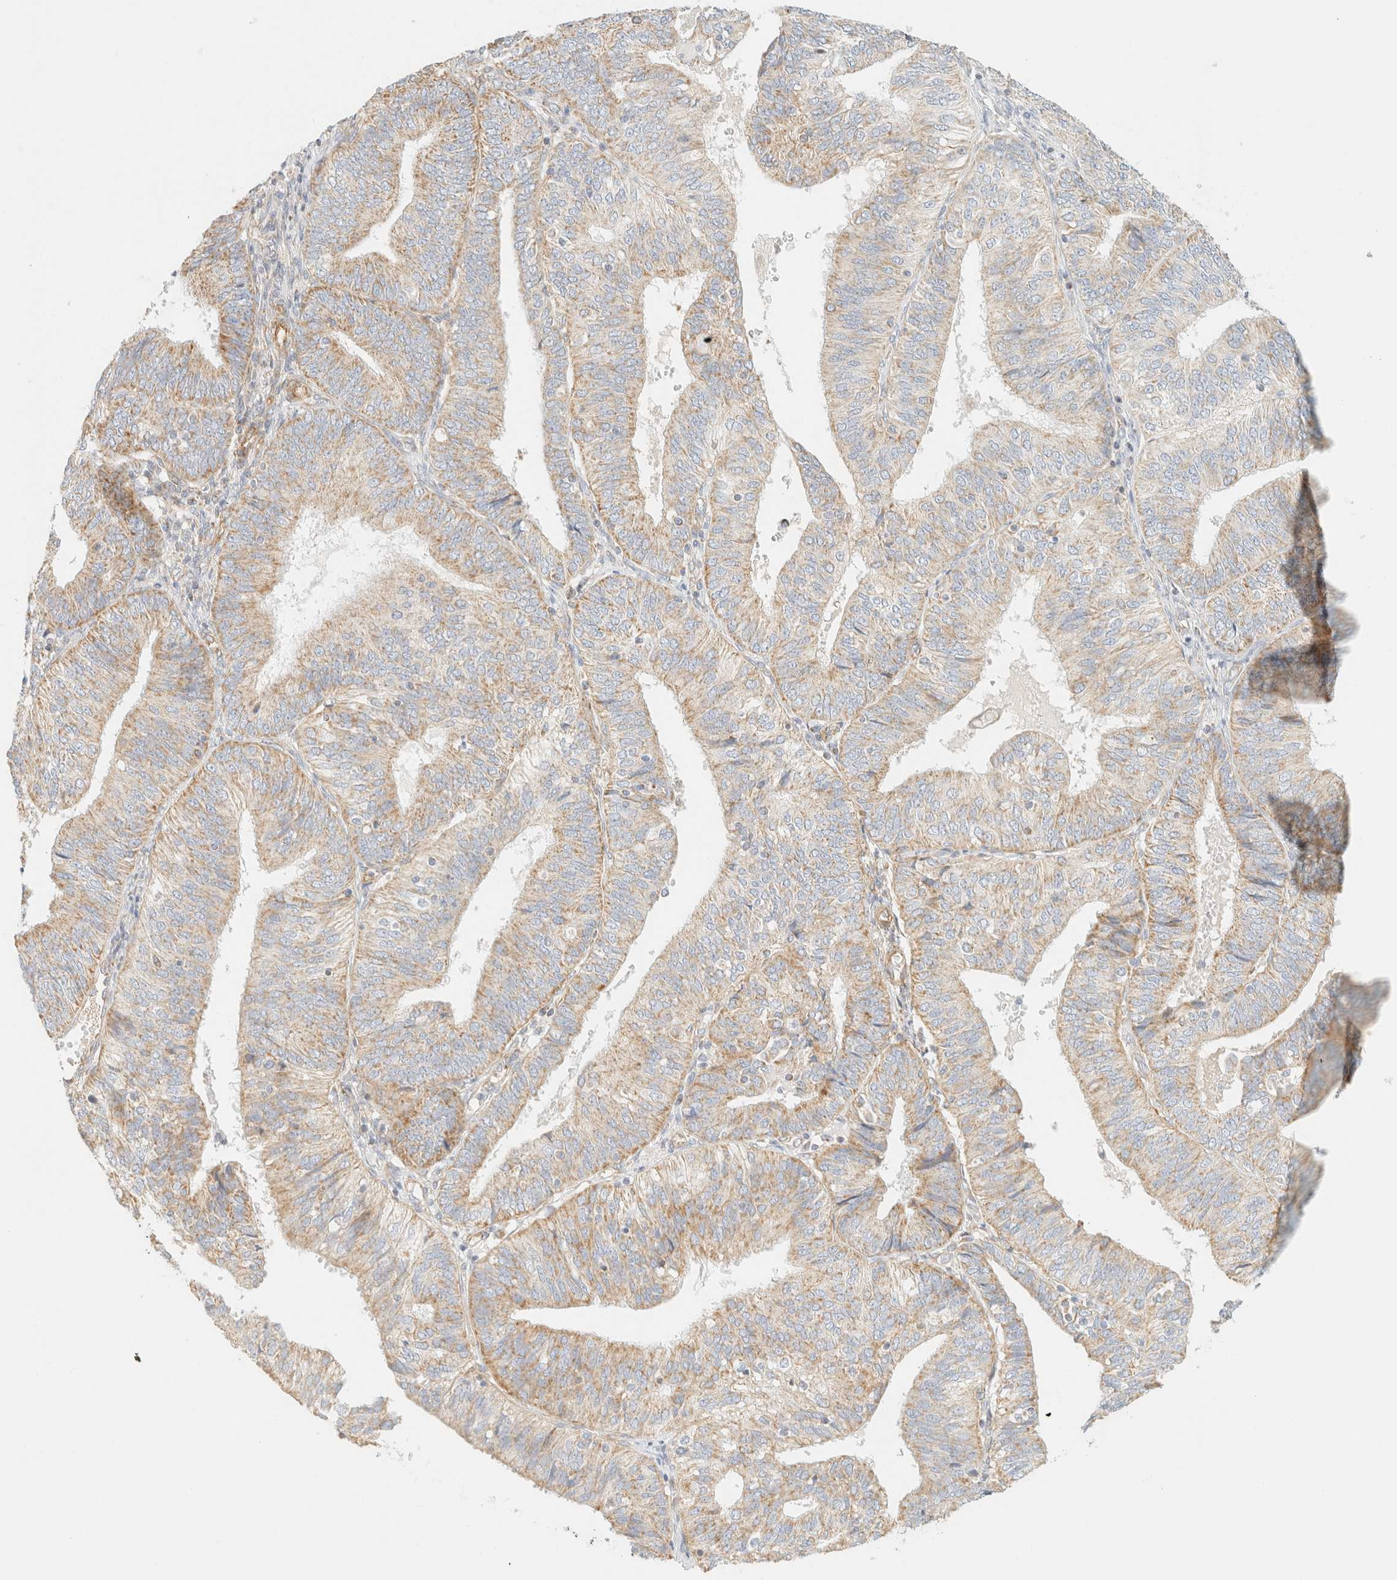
{"staining": {"intensity": "weak", "quantity": ">75%", "location": "cytoplasmic/membranous"}, "tissue": "endometrial cancer", "cell_type": "Tumor cells", "image_type": "cancer", "snomed": [{"axis": "morphology", "description": "Adenocarcinoma, NOS"}, {"axis": "topography", "description": "Endometrium"}], "caption": "A low amount of weak cytoplasmic/membranous expression is identified in about >75% of tumor cells in endometrial cancer (adenocarcinoma) tissue.", "gene": "MRM3", "patient": {"sex": "female", "age": 58}}